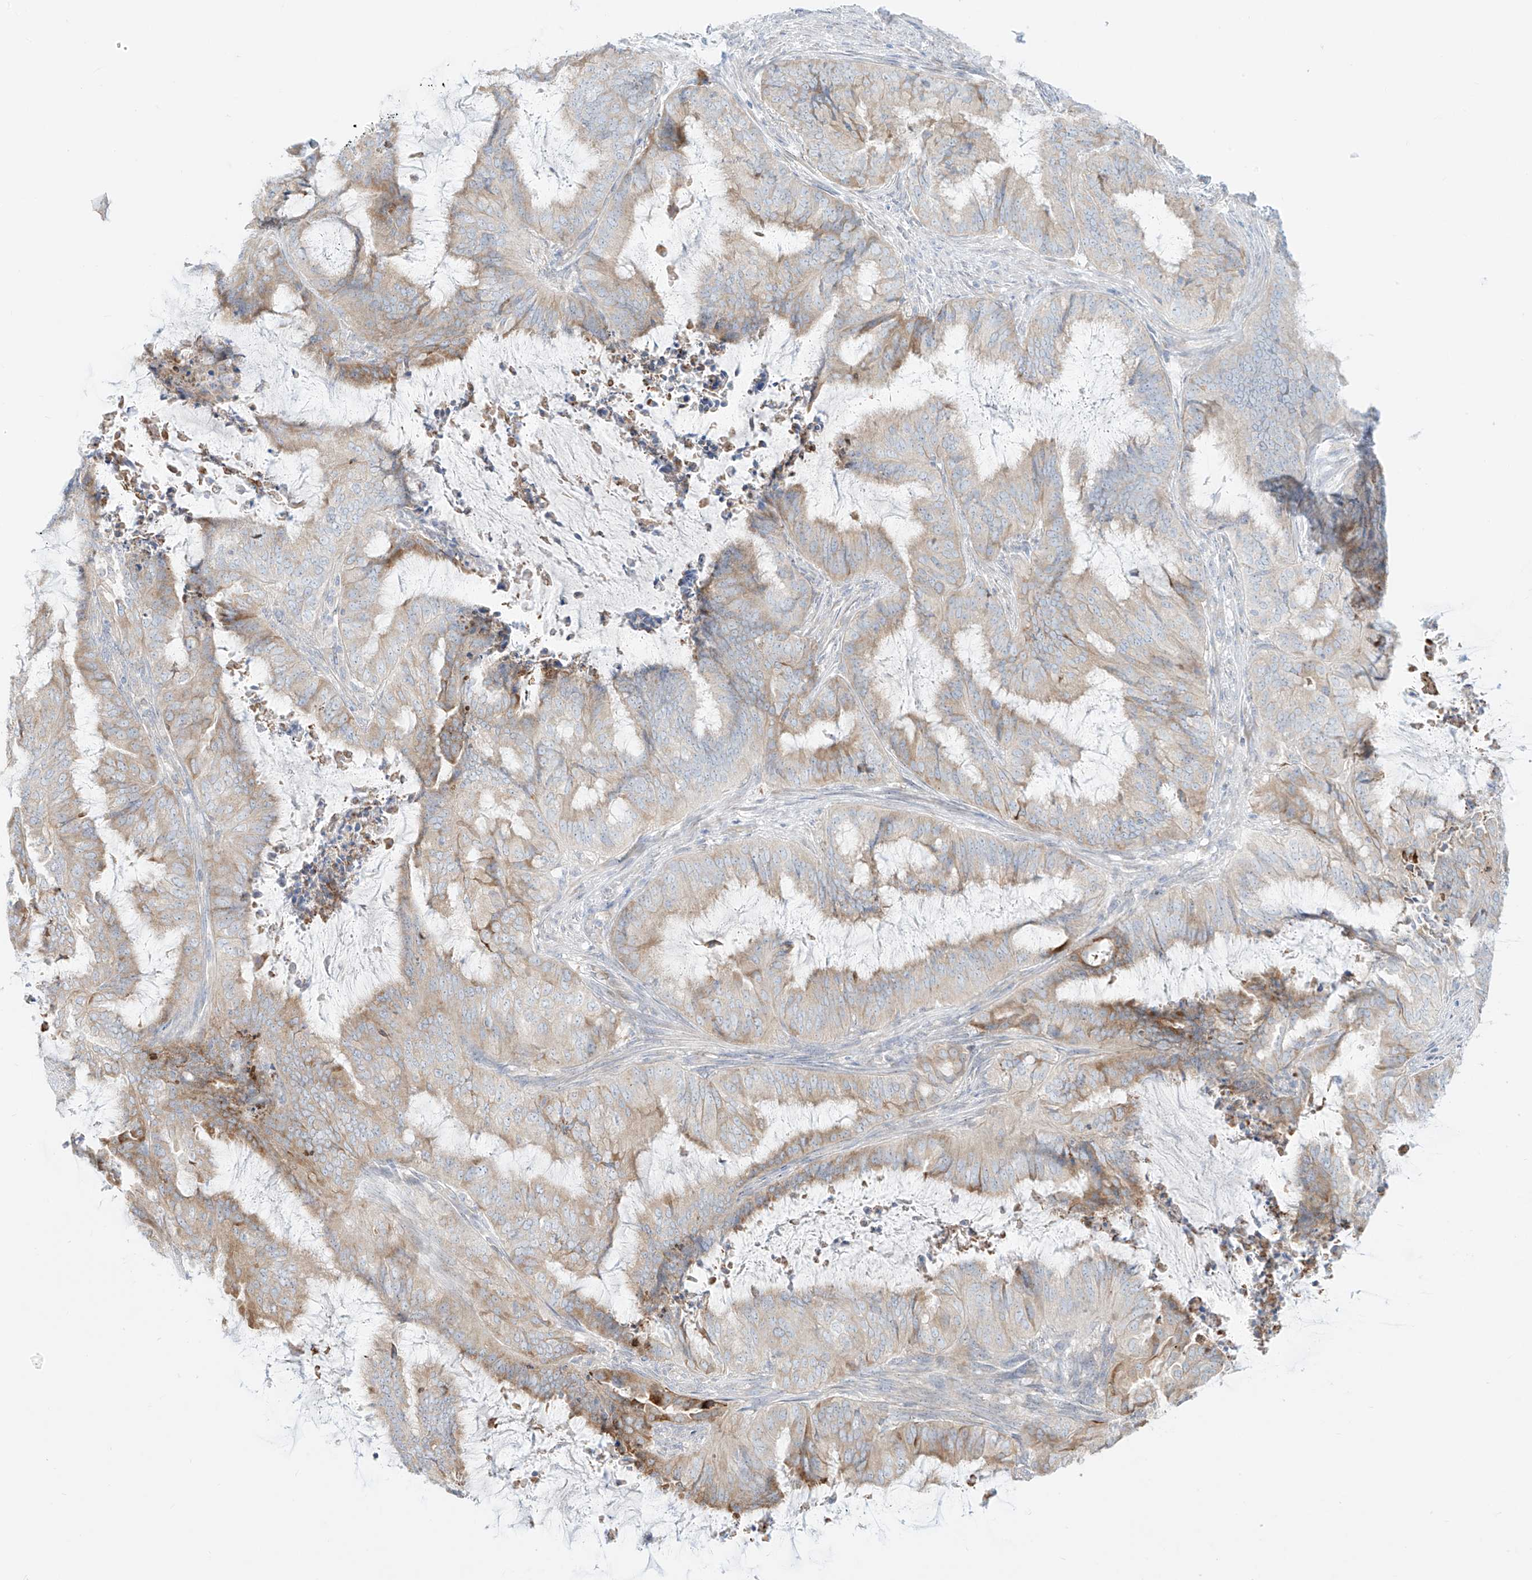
{"staining": {"intensity": "weak", "quantity": "25%-75%", "location": "cytoplasmic/membranous"}, "tissue": "endometrial cancer", "cell_type": "Tumor cells", "image_type": "cancer", "snomed": [{"axis": "morphology", "description": "Adenocarcinoma, NOS"}, {"axis": "topography", "description": "Endometrium"}], "caption": "Approximately 25%-75% of tumor cells in human endometrial cancer reveal weak cytoplasmic/membranous protein positivity as visualized by brown immunohistochemical staining.", "gene": "SYTL3", "patient": {"sex": "female", "age": 51}}